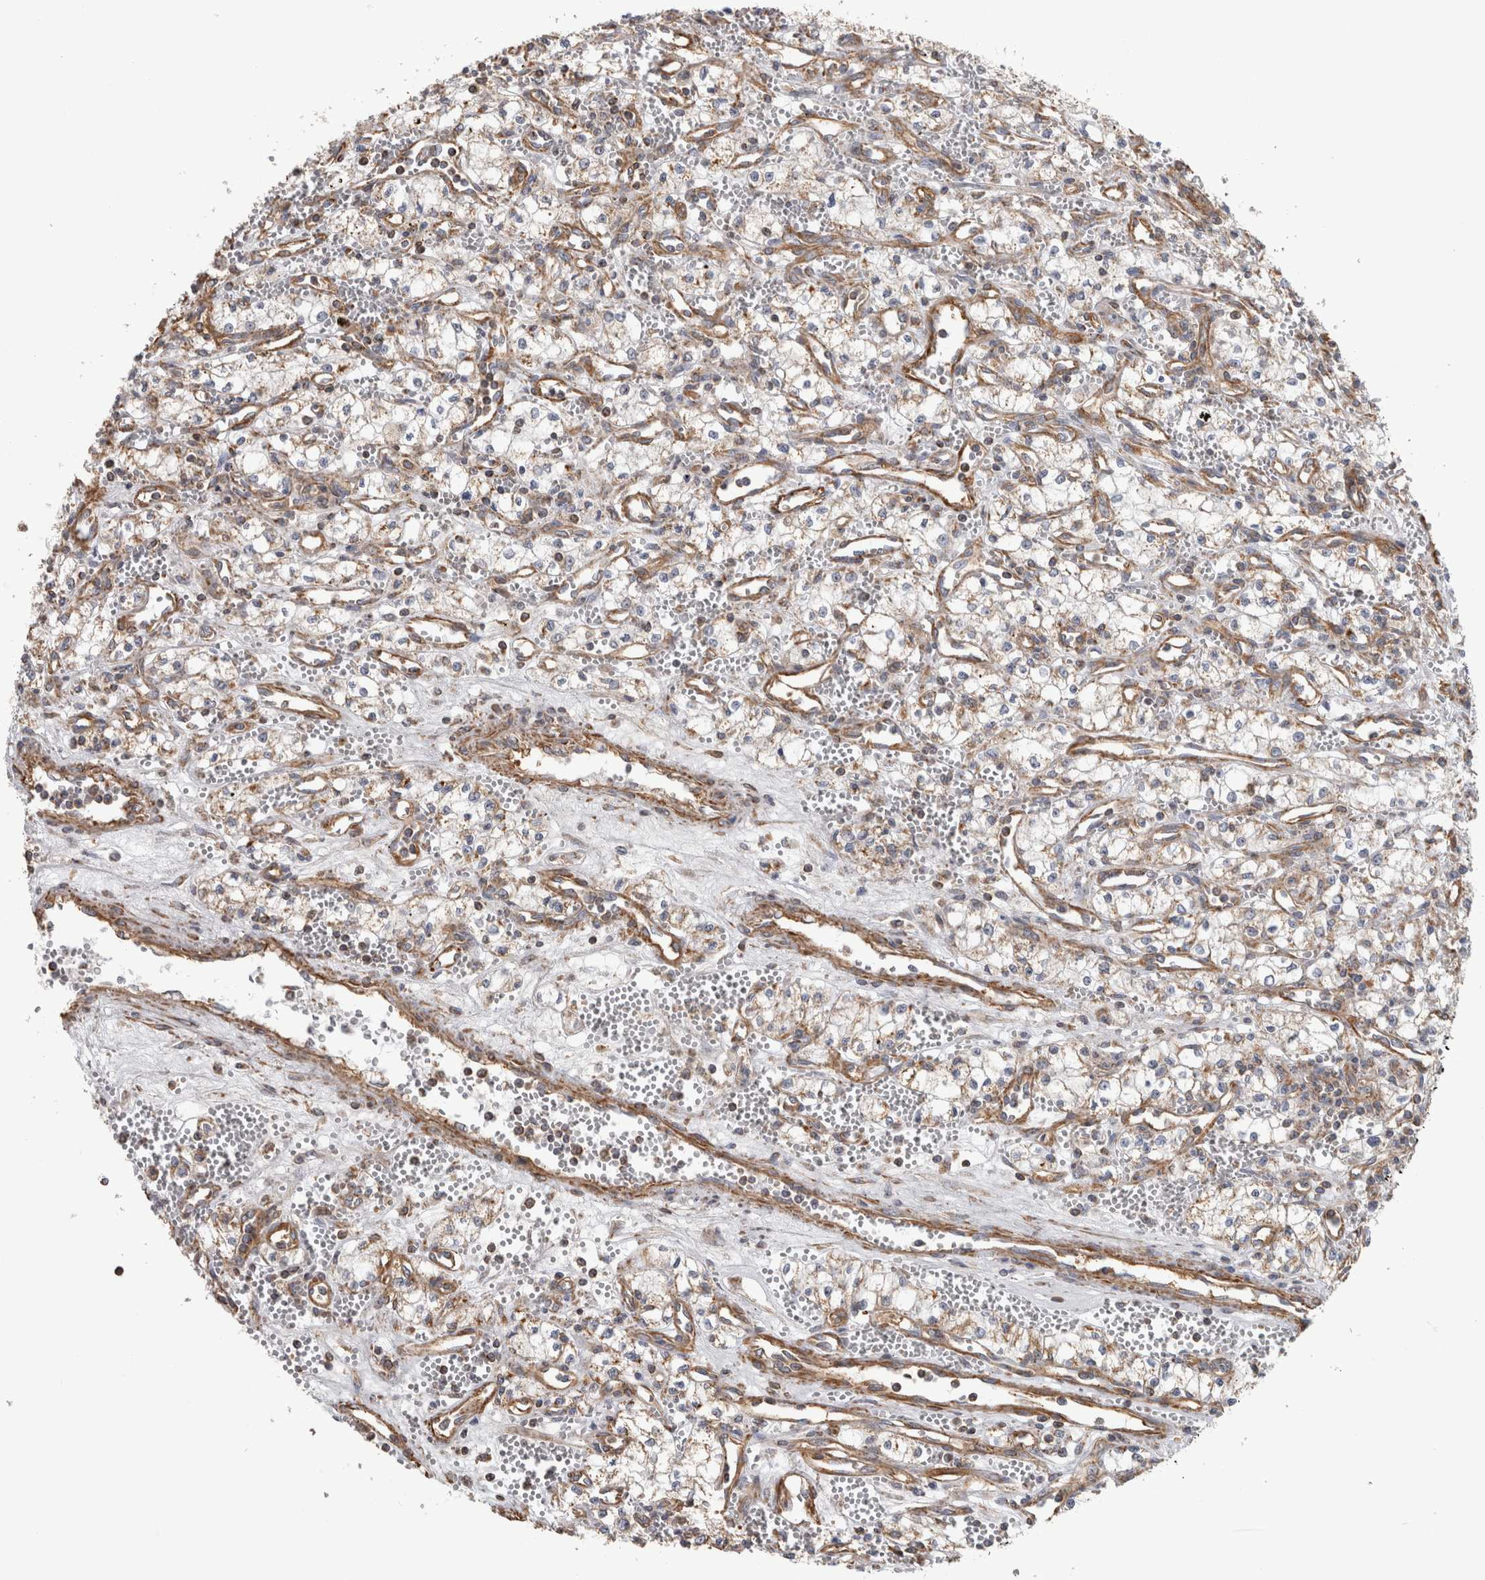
{"staining": {"intensity": "weak", "quantity": "<25%", "location": "cytoplasmic/membranous"}, "tissue": "renal cancer", "cell_type": "Tumor cells", "image_type": "cancer", "snomed": [{"axis": "morphology", "description": "Adenocarcinoma, NOS"}, {"axis": "topography", "description": "Kidney"}], "caption": "Adenocarcinoma (renal) stained for a protein using immunohistochemistry (IHC) exhibits no expression tumor cells.", "gene": "SFXN2", "patient": {"sex": "male", "age": 59}}